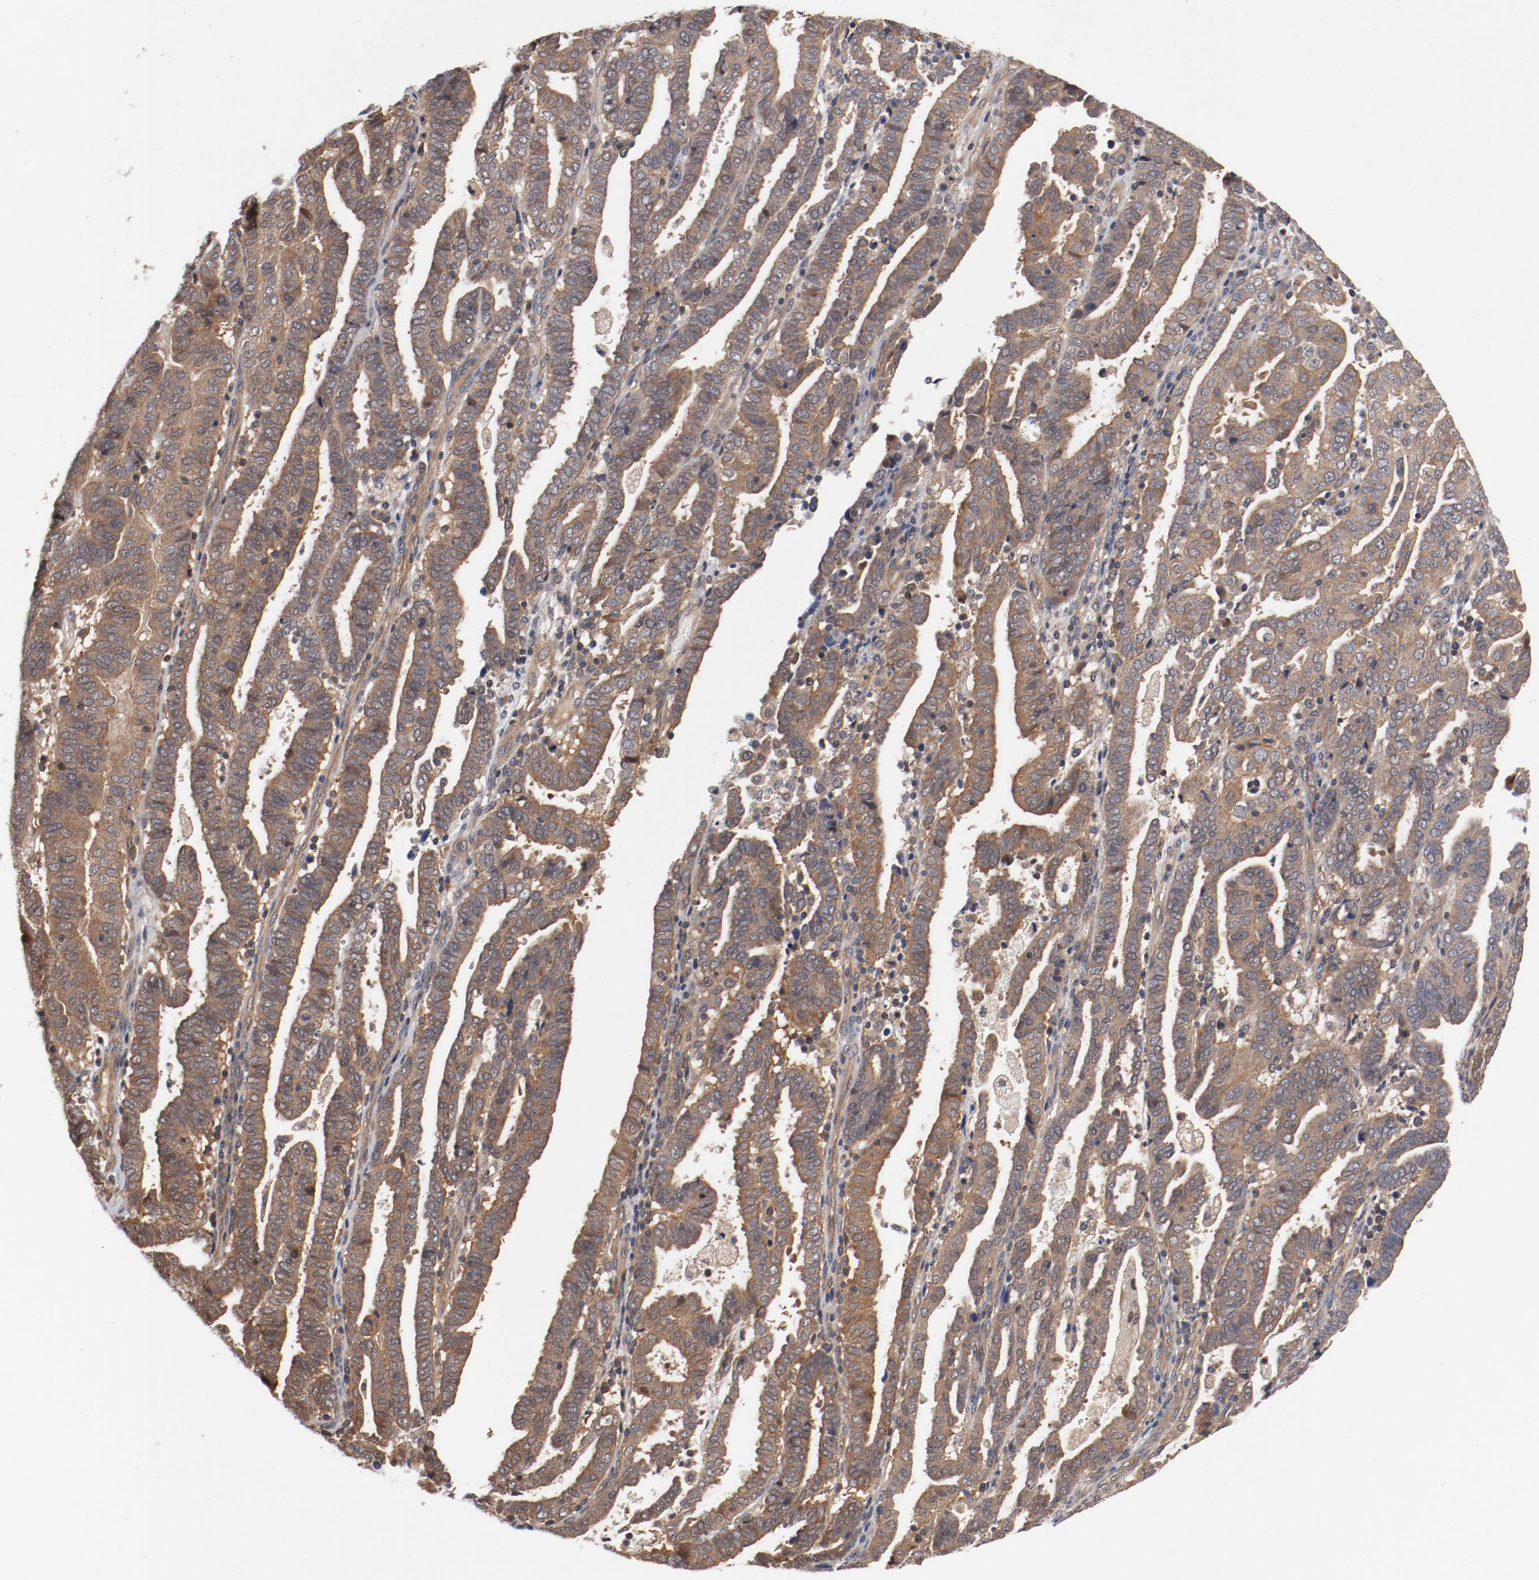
{"staining": {"intensity": "weak", "quantity": ">75%", "location": "cytoplasmic/membranous"}, "tissue": "endometrial cancer", "cell_type": "Tumor cells", "image_type": "cancer", "snomed": [{"axis": "morphology", "description": "Adenocarcinoma, NOS"}, {"axis": "topography", "description": "Uterus"}], "caption": "Immunohistochemical staining of human endometrial cancer (adenocarcinoma) displays low levels of weak cytoplasmic/membranous protein expression in about >75% of tumor cells.", "gene": "PITPNM2", "patient": {"sex": "female", "age": 83}}